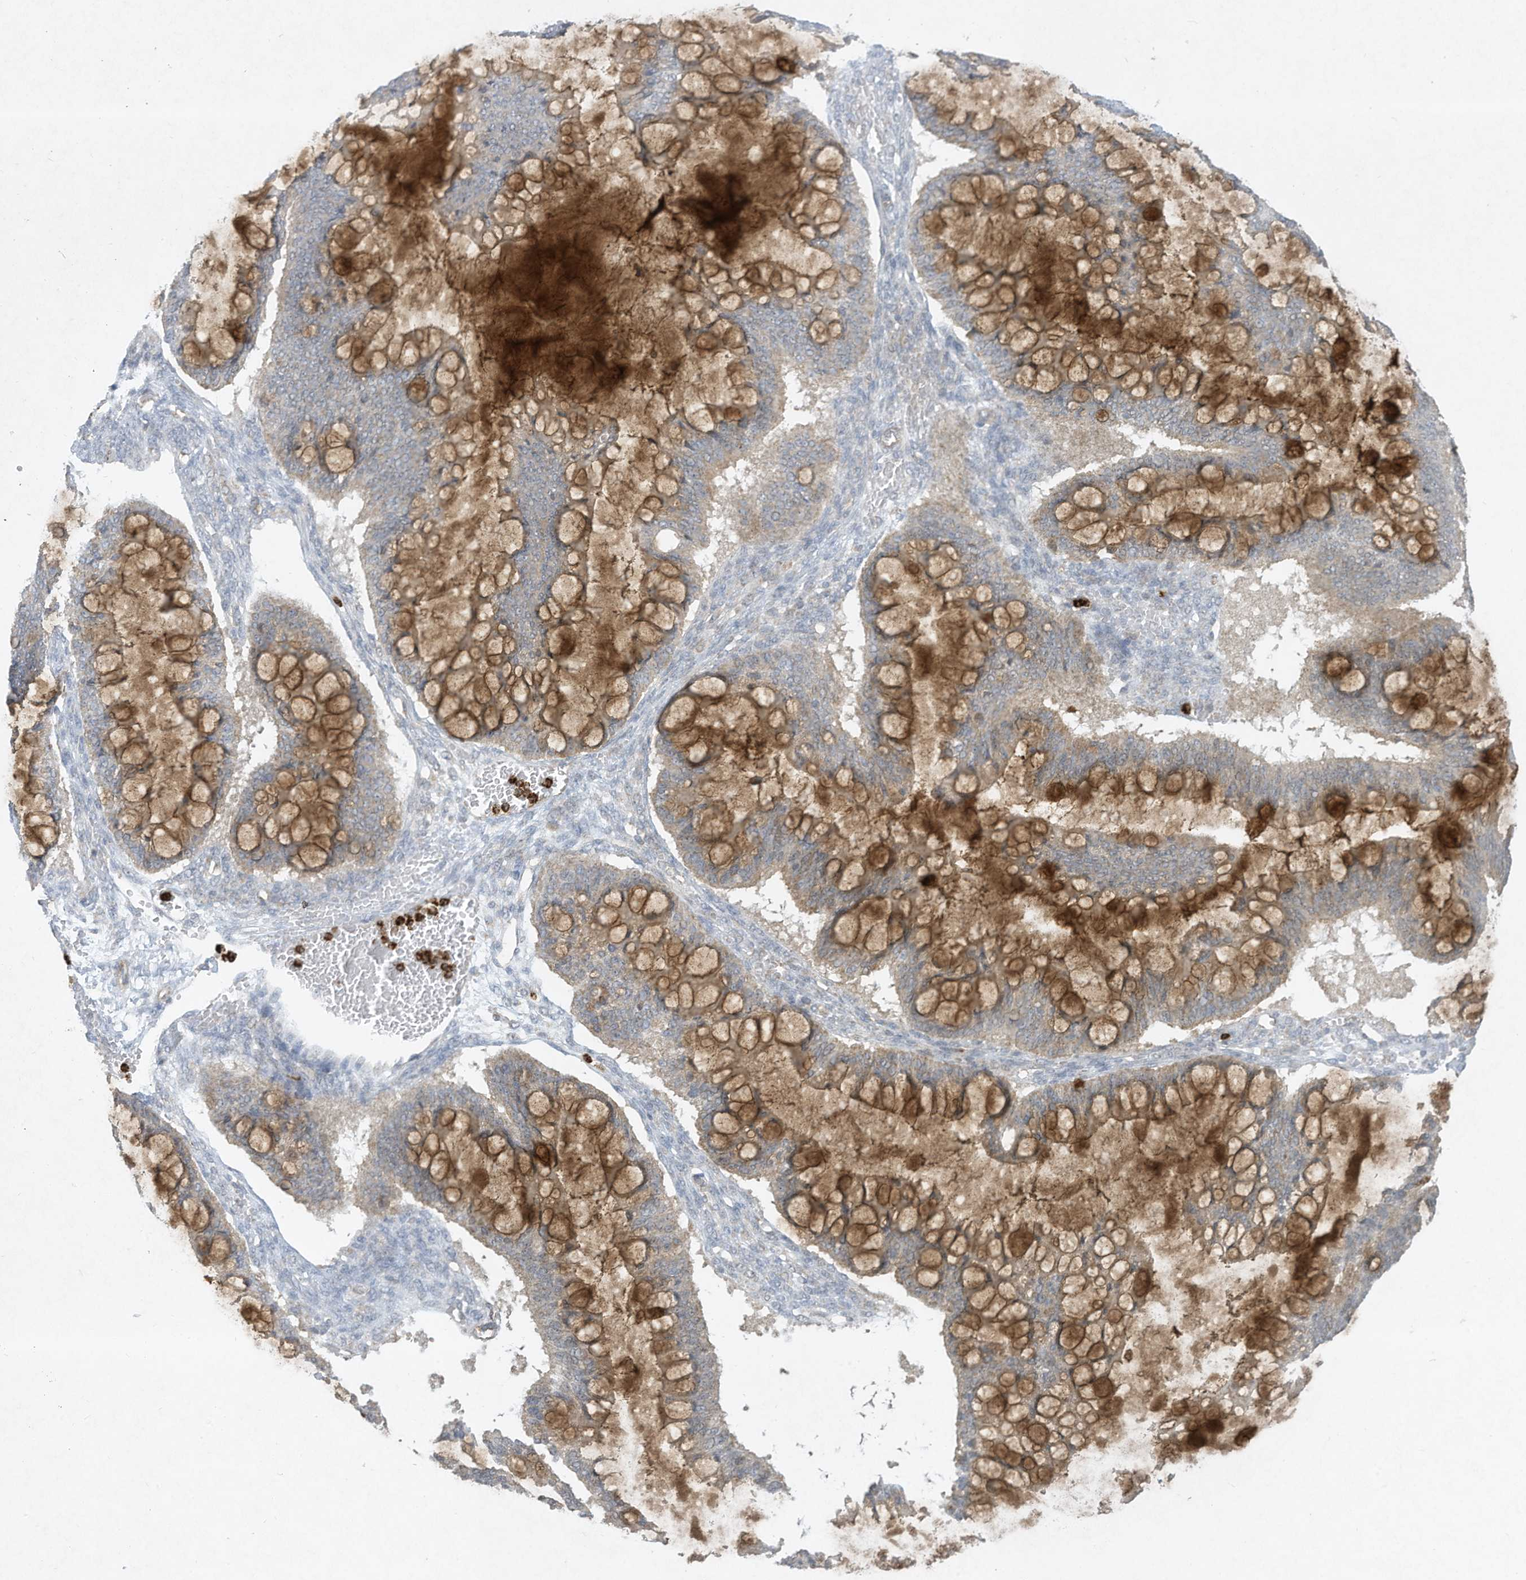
{"staining": {"intensity": "moderate", "quantity": "25%-75%", "location": "cytoplasmic/membranous"}, "tissue": "ovarian cancer", "cell_type": "Tumor cells", "image_type": "cancer", "snomed": [{"axis": "morphology", "description": "Cystadenocarcinoma, mucinous, NOS"}, {"axis": "topography", "description": "Ovary"}], "caption": "Moderate cytoplasmic/membranous positivity is present in approximately 25%-75% of tumor cells in ovarian mucinous cystadenocarcinoma.", "gene": "CHRNA4", "patient": {"sex": "female", "age": 73}}